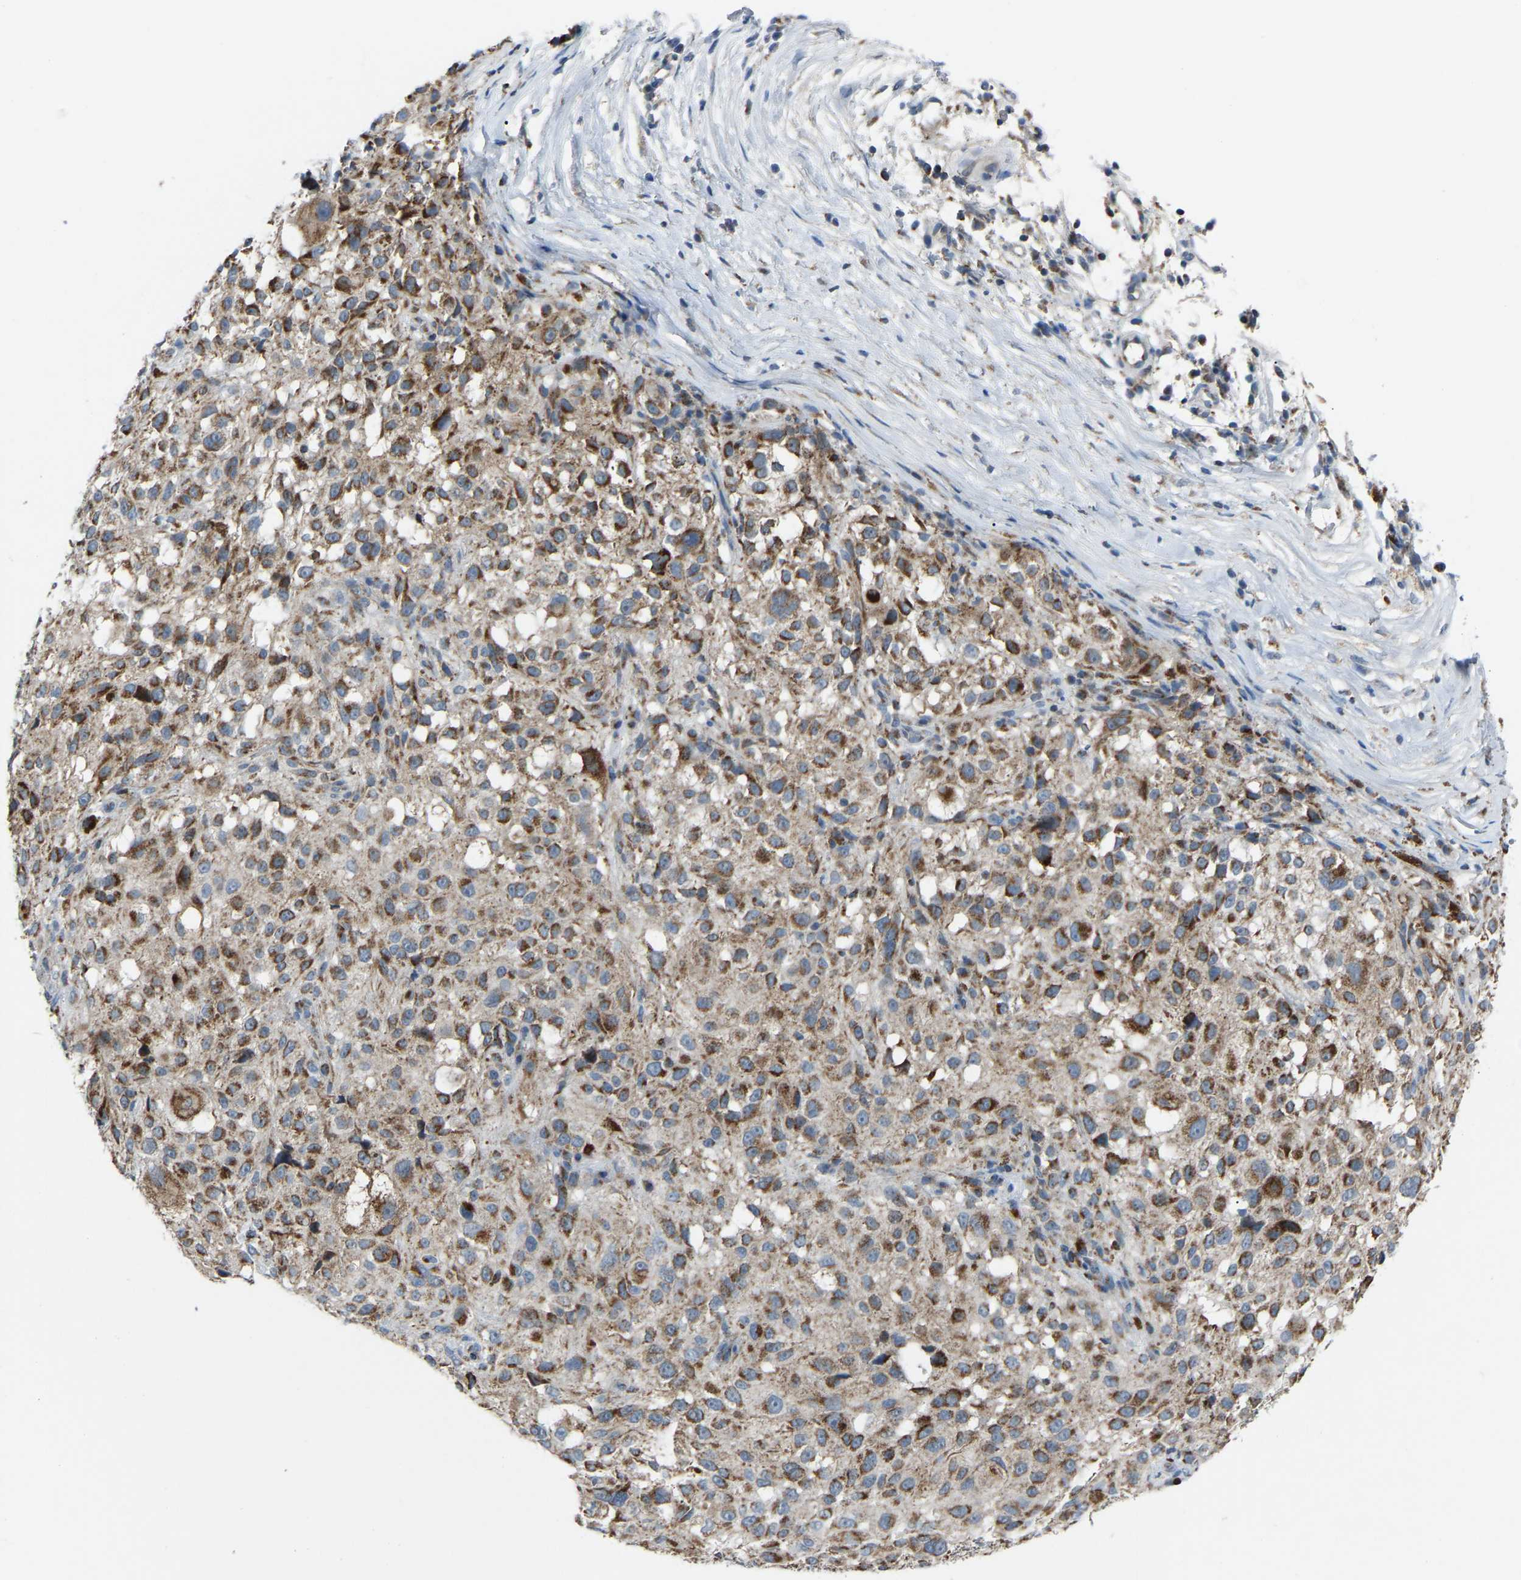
{"staining": {"intensity": "moderate", "quantity": ">75%", "location": "cytoplasmic/membranous"}, "tissue": "melanoma", "cell_type": "Tumor cells", "image_type": "cancer", "snomed": [{"axis": "morphology", "description": "Necrosis, NOS"}, {"axis": "morphology", "description": "Malignant melanoma, NOS"}, {"axis": "topography", "description": "Skin"}], "caption": "Melanoma stained with a brown dye exhibits moderate cytoplasmic/membranous positive staining in approximately >75% of tumor cells.", "gene": "CANT1", "patient": {"sex": "female", "age": 87}}